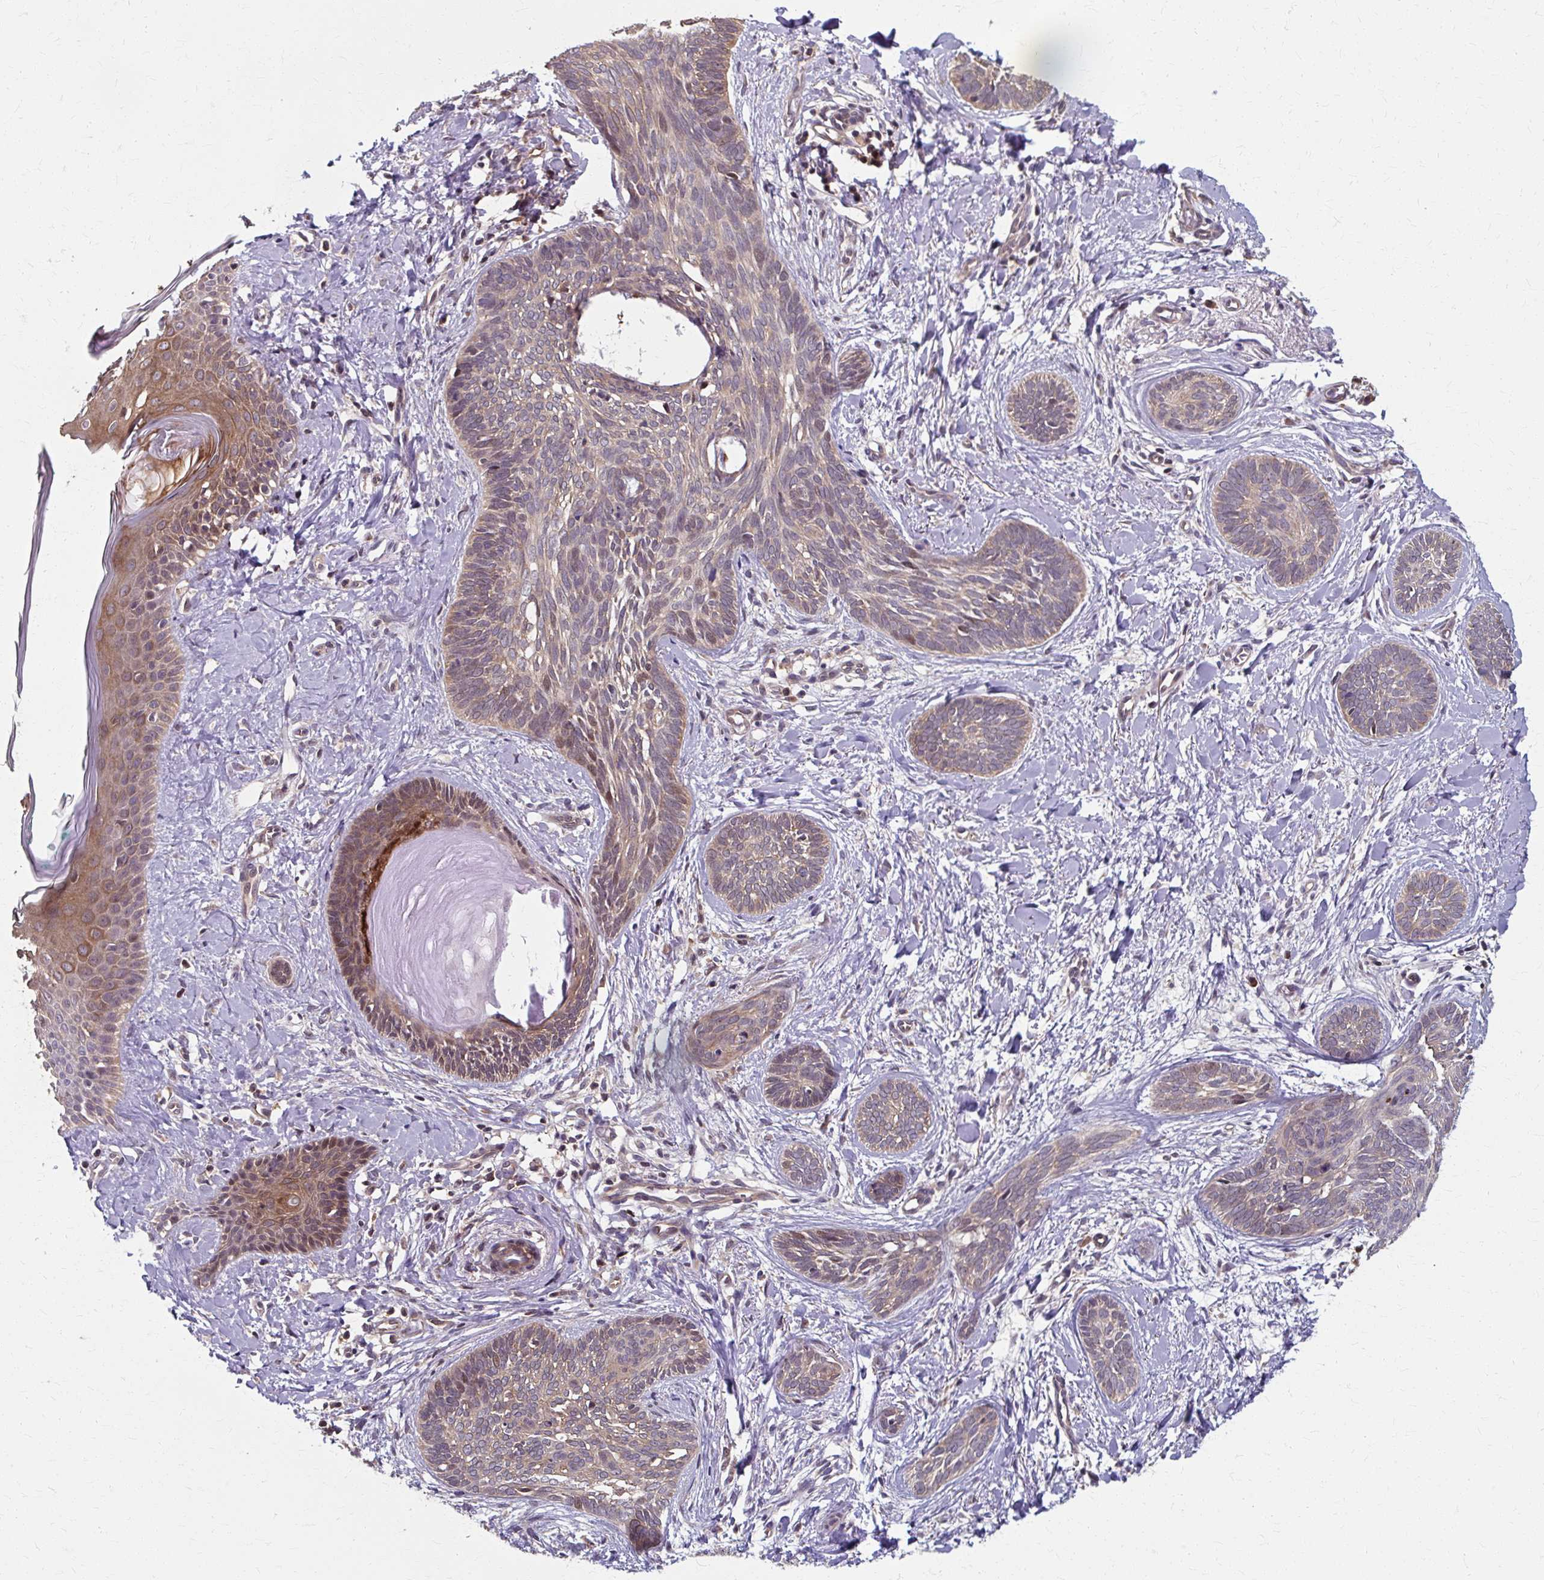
{"staining": {"intensity": "moderate", "quantity": ">75%", "location": "cytoplasmic/membranous,nuclear"}, "tissue": "skin cancer", "cell_type": "Tumor cells", "image_type": "cancer", "snomed": [{"axis": "morphology", "description": "Basal cell carcinoma"}, {"axis": "topography", "description": "Skin"}], "caption": "The image exhibits immunohistochemical staining of skin cancer. There is moderate cytoplasmic/membranous and nuclear expression is seen in approximately >75% of tumor cells.", "gene": "ZNF555", "patient": {"sex": "female", "age": 81}}